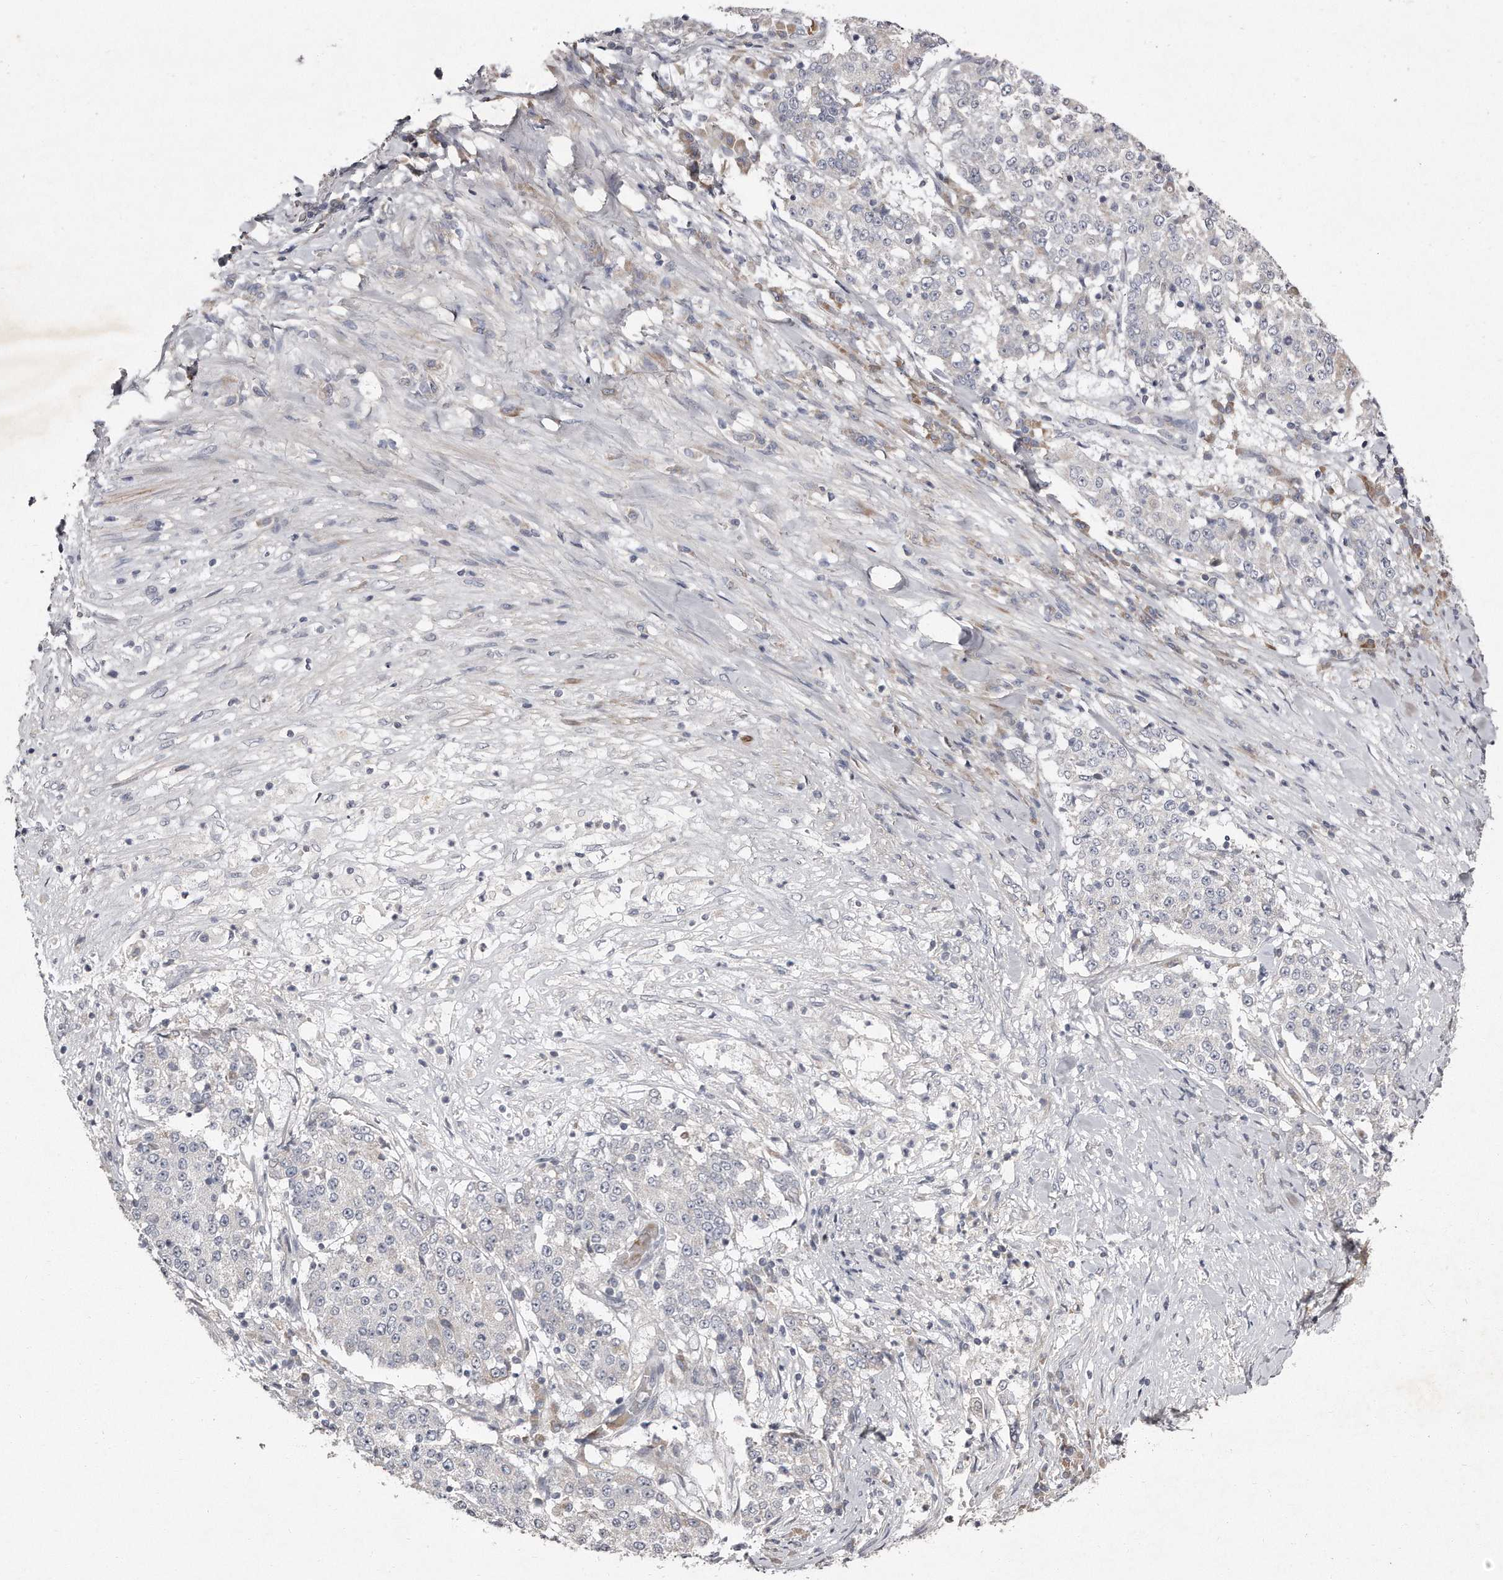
{"staining": {"intensity": "negative", "quantity": "none", "location": "none"}, "tissue": "stomach cancer", "cell_type": "Tumor cells", "image_type": "cancer", "snomed": [{"axis": "morphology", "description": "Adenocarcinoma, NOS"}, {"axis": "topography", "description": "Stomach"}], "caption": "The image exhibits no staining of tumor cells in adenocarcinoma (stomach).", "gene": "TECR", "patient": {"sex": "male", "age": 59}}